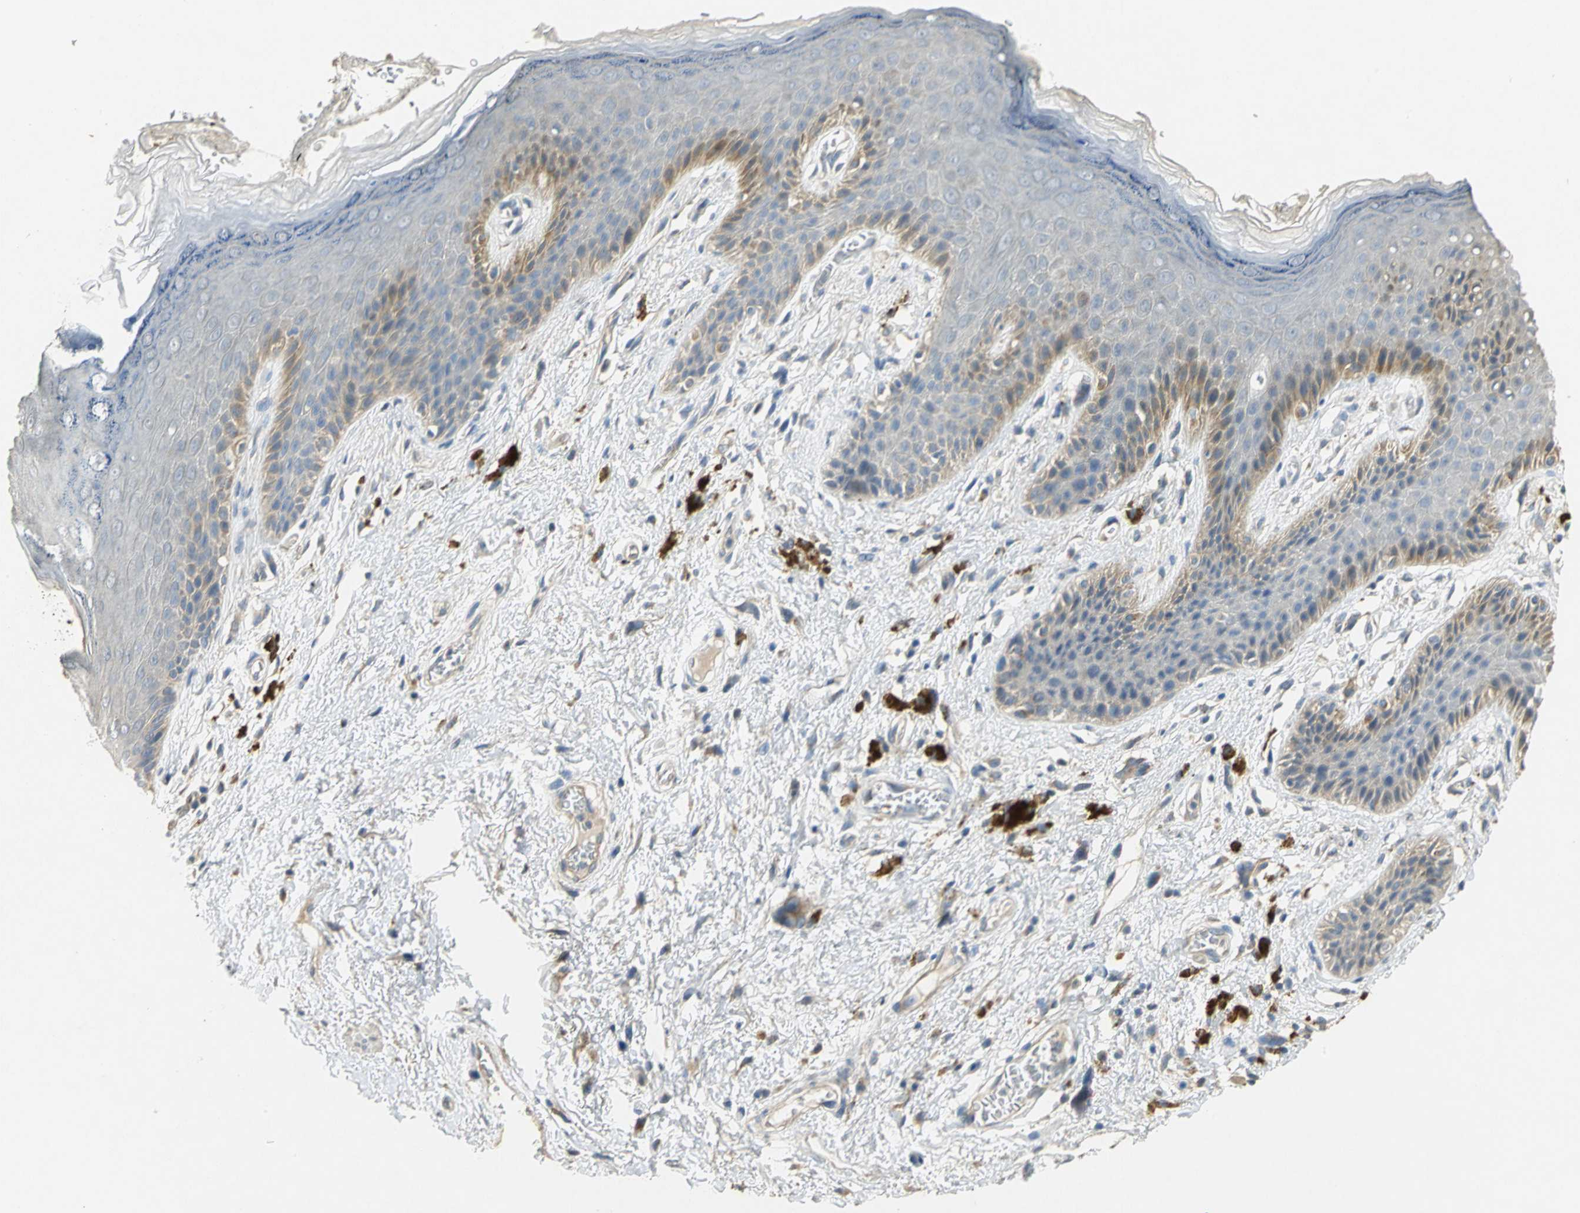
{"staining": {"intensity": "weak", "quantity": "<25%", "location": "cytoplasmic/membranous"}, "tissue": "skin", "cell_type": "Epidermal cells", "image_type": "normal", "snomed": [{"axis": "morphology", "description": "Normal tissue, NOS"}, {"axis": "topography", "description": "Anal"}], "caption": "Immunohistochemical staining of benign human skin reveals no significant positivity in epidermal cells.", "gene": "IL17RB", "patient": {"sex": "female", "age": 46}}